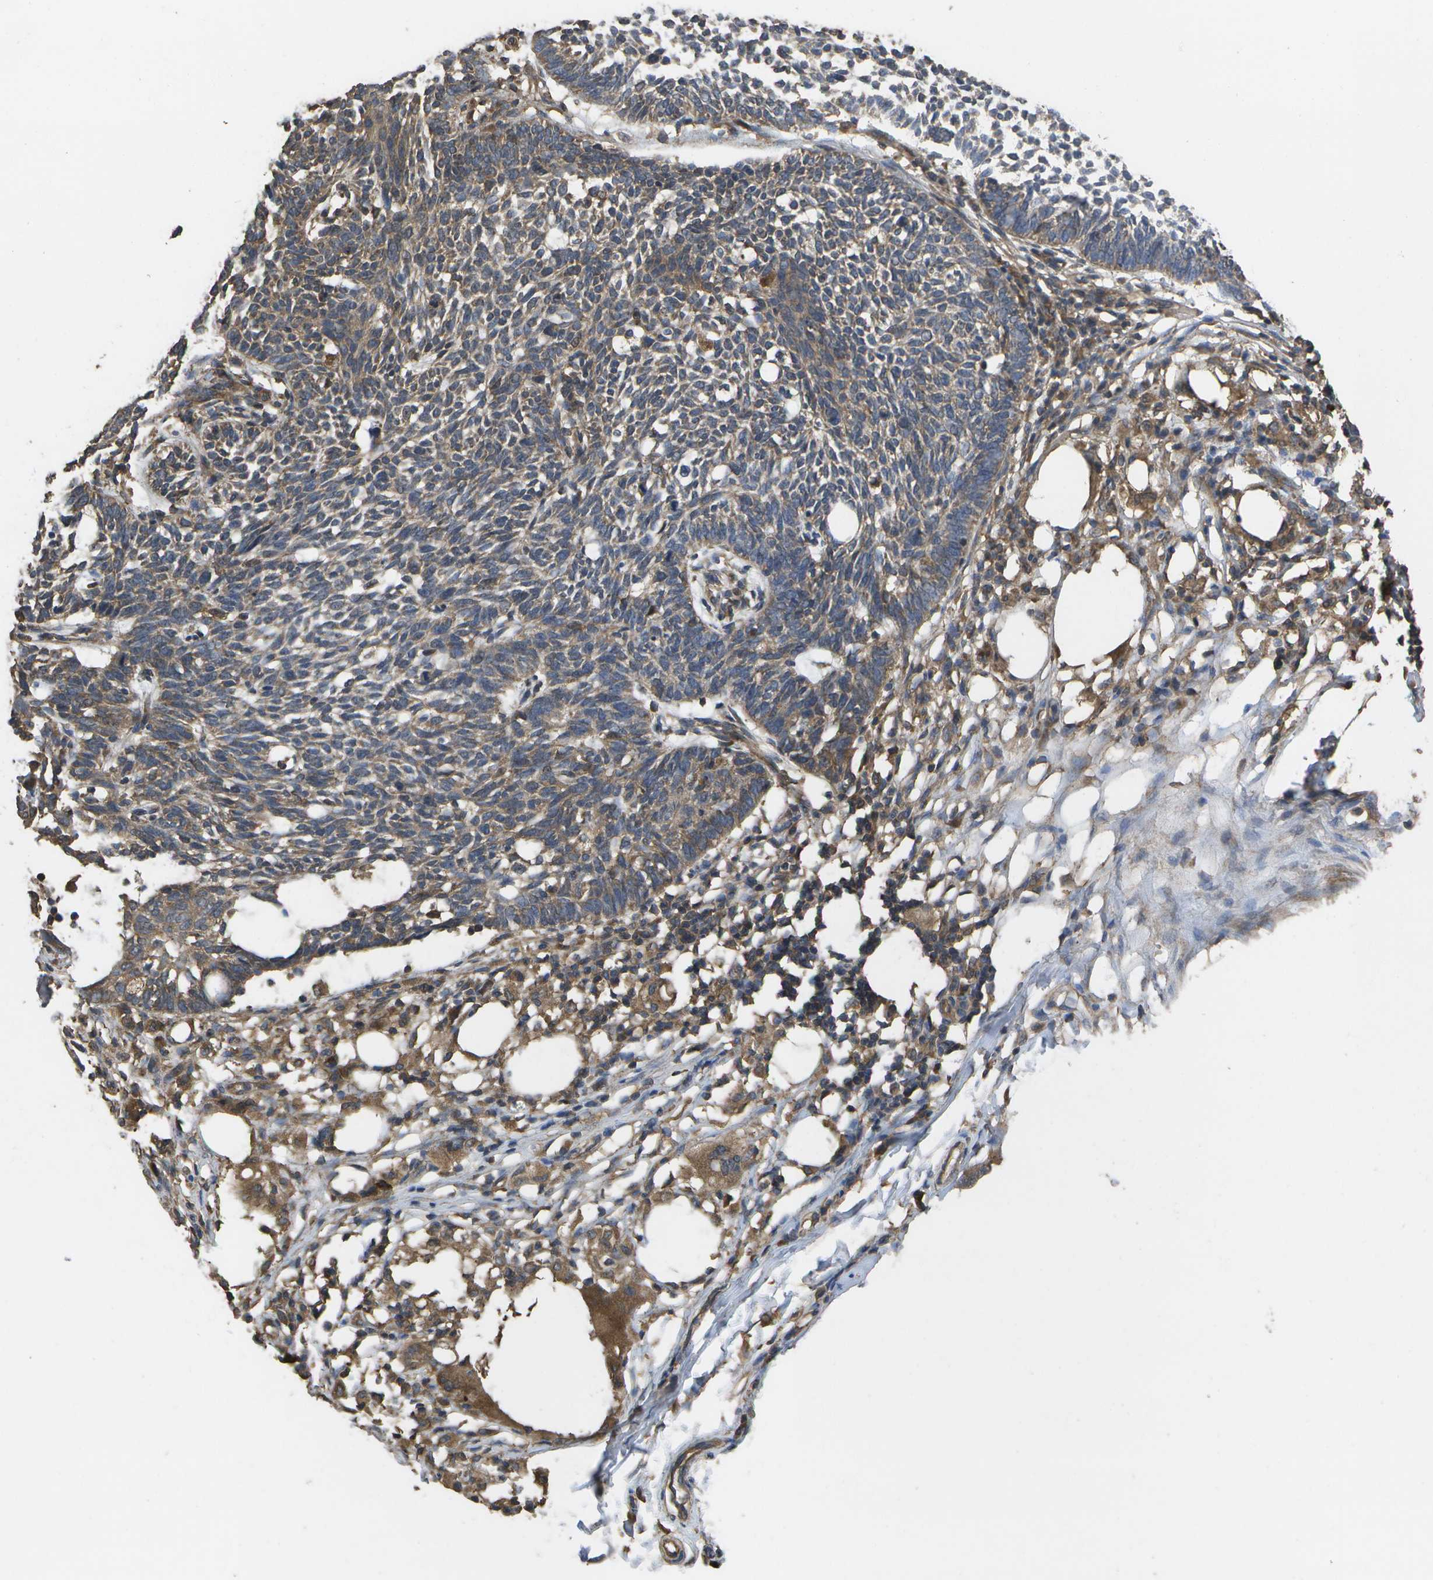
{"staining": {"intensity": "weak", "quantity": ">75%", "location": "cytoplasmic/membranous"}, "tissue": "skin cancer", "cell_type": "Tumor cells", "image_type": "cancer", "snomed": [{"axis": "morphology", "description": "Normal tissue, NOS"}, {"axis": "morphology", "description": "Basal cell carcinoma"}, {"axis": "topography", "description": "Skin"}], "caption": "Skin cancer tissue displays weak cytoplasmic/membranous staining in about >75% of tumor cells", "gene": "SACS", "patient": {"sex": "male", "age": 87}}